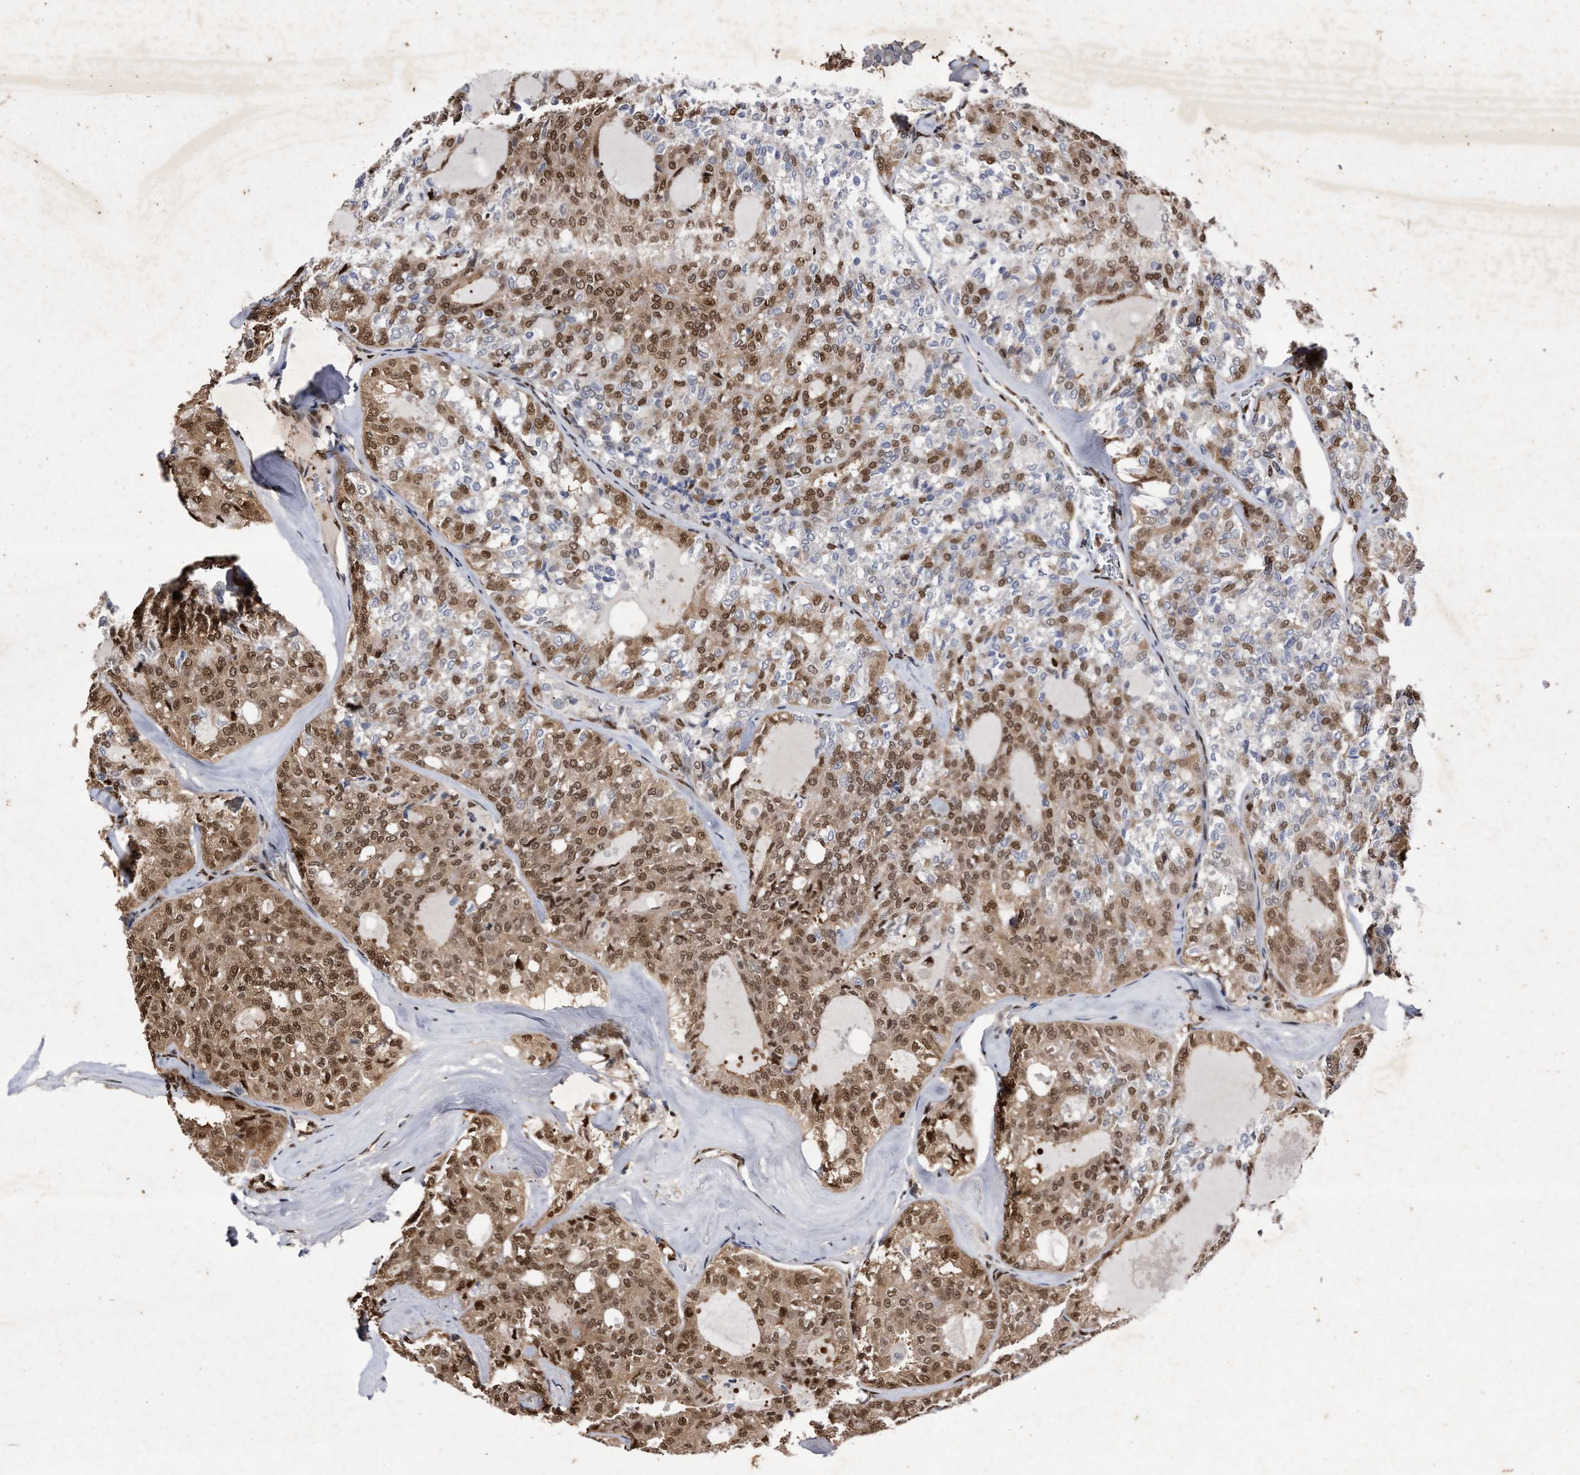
{"staining": {"intensity": "moderate", "quantity": ">75%", "location": "cytoplasmic/membranous,nuclear"}, "tissue": "thyroid cancer", "cell_type": "Tumor cells", "image_type": "cancer", "snomed": [{"axis": "morphology", "description": "Follicular adenoma carcinoma, NOS"}, {"axis": "topography", "description": "Thyroid gland"}], "caption": "Follicular adenoma carcinoma (thyroid) stained with a protein marker displays moderate staining in tumor cells.", "gene": "RAD23B", "patient": {"sex": "male", "age": 75}}